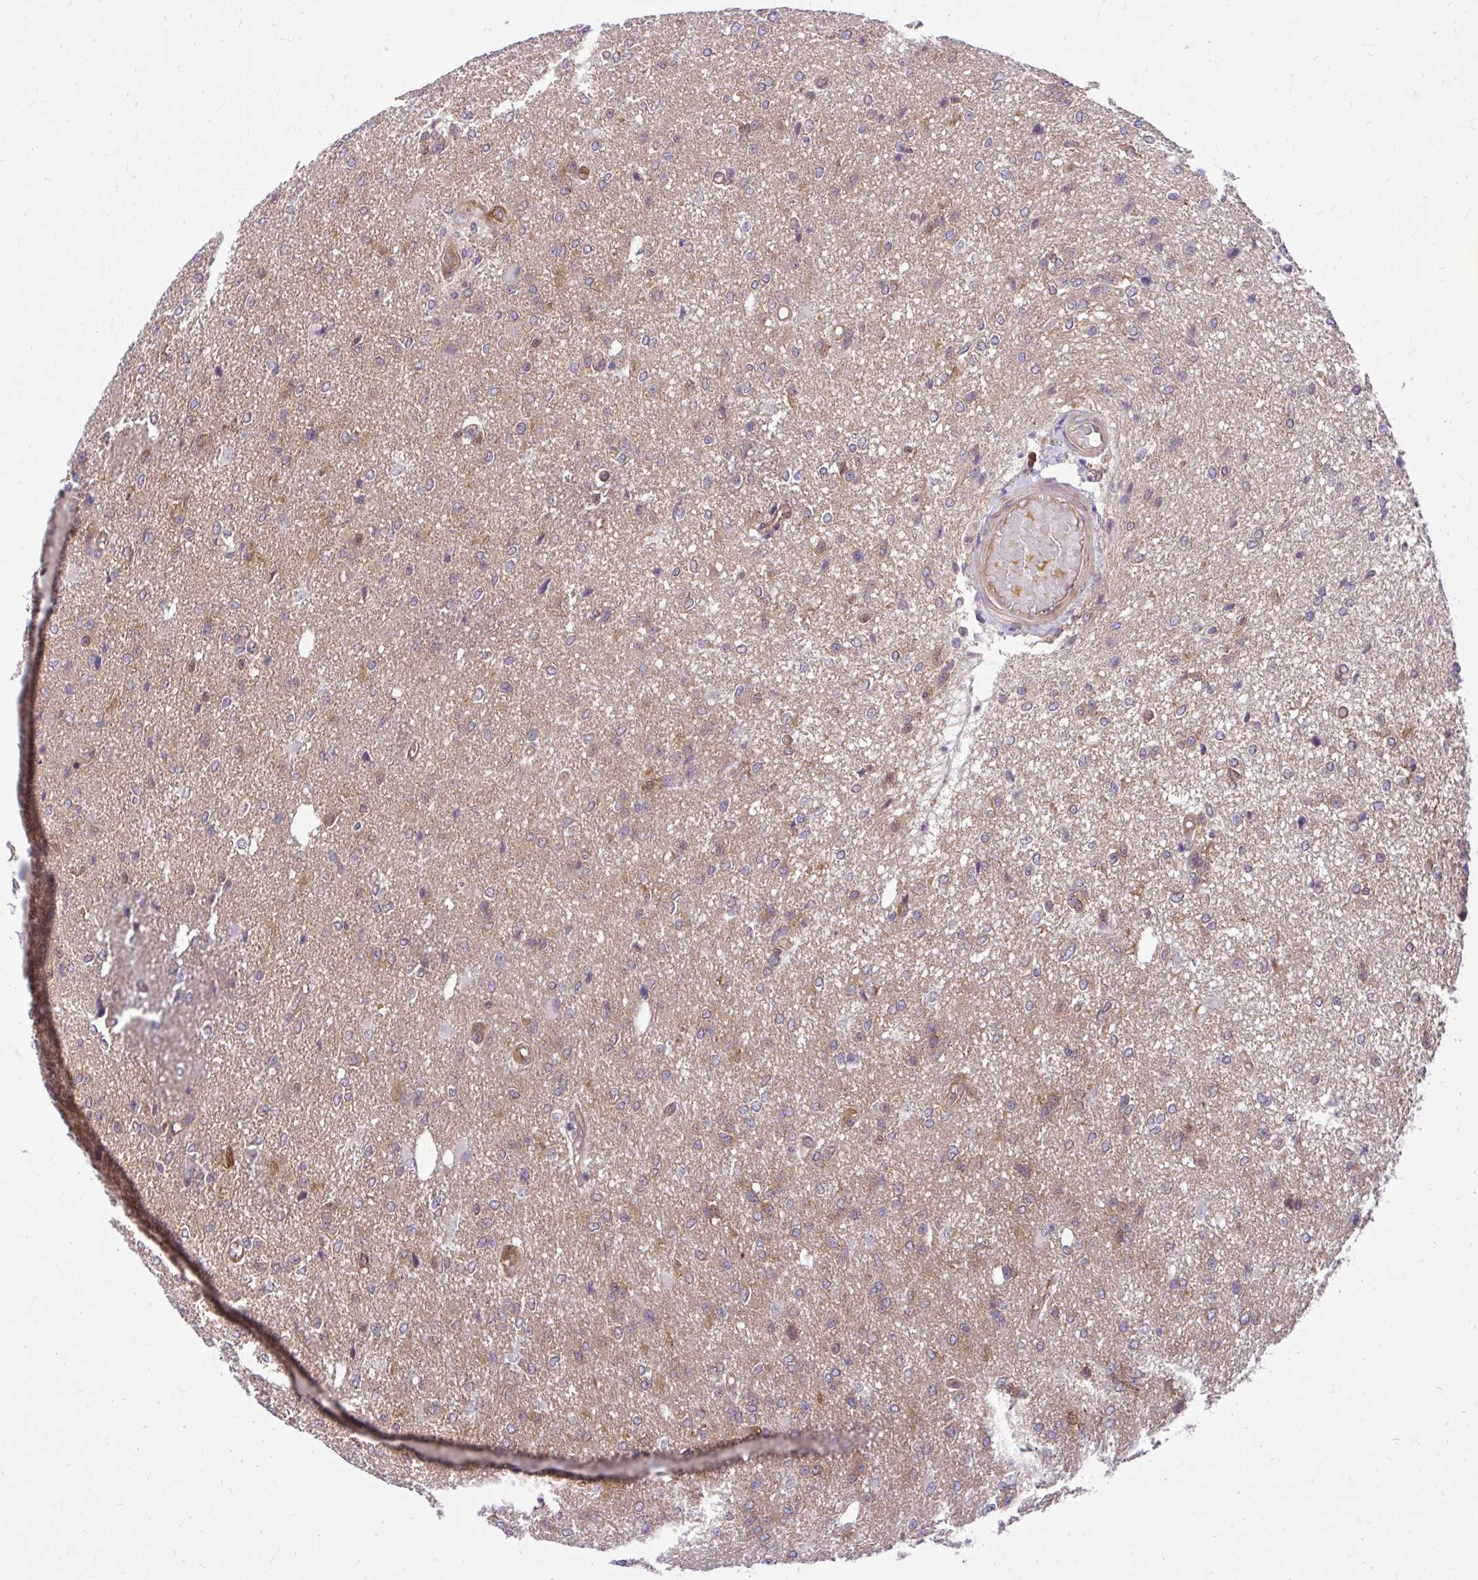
{"staining": {"intensity": "negative", "quantity": "none", "location": "none"}, "tissue": "glioma", "cell_type": "Tumor cells", "image_type": "cancer", "snomed": [{"axis": "morphology", "description": "Glioma, malignant, Low grade"}, {"axis": "topography", "description": "Brain"}], "caption": "This is an immunohistochemistry (IHC) photomicrograph of human glioma. There is no positivity in tumor cells.", "gene": "PPP5C", "patient": {"sex": "male", "age": 26}}